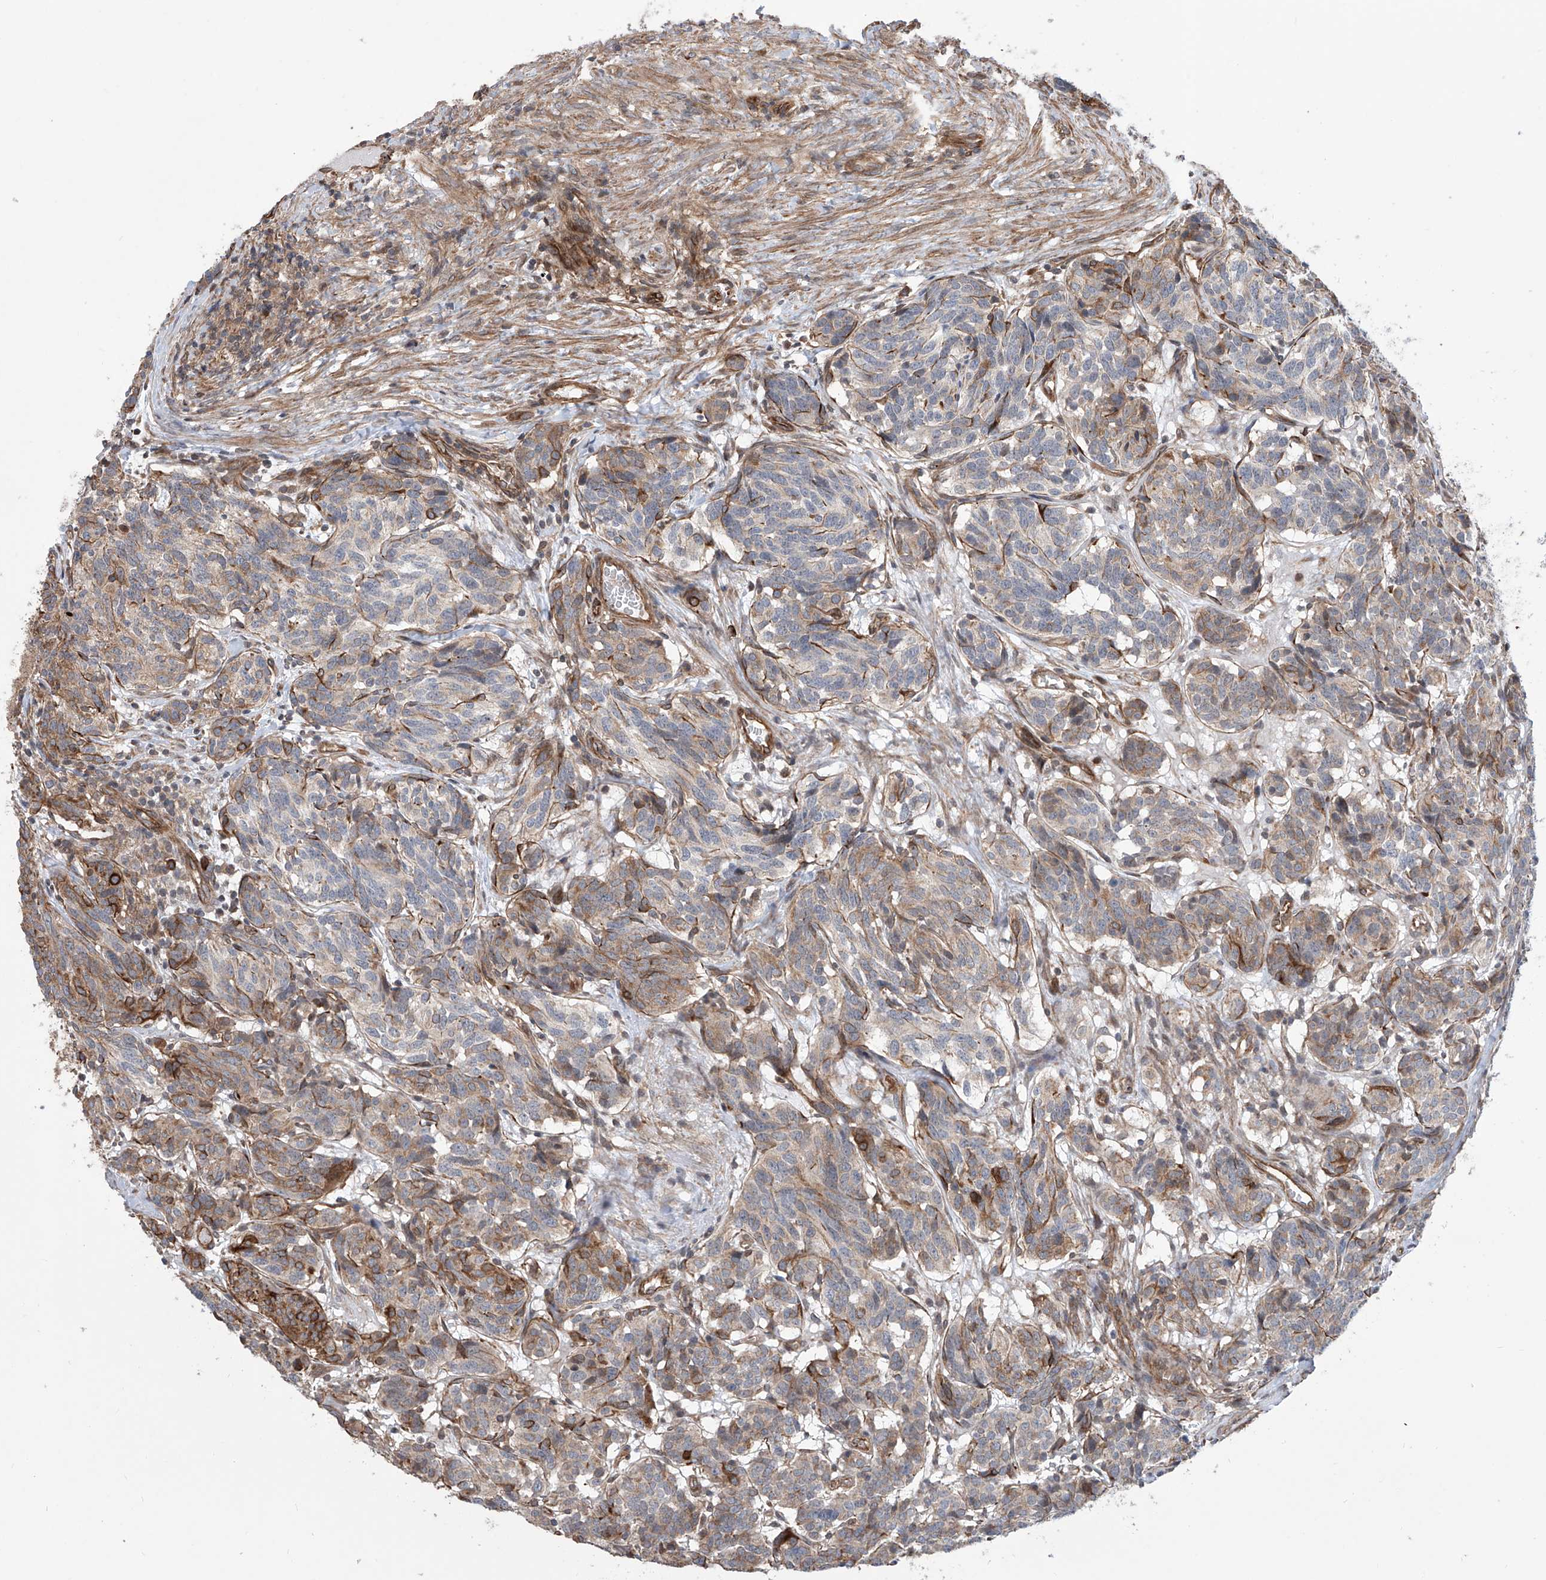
{"staining": {"intensity": "moderate", "quantity": "<25%", "location": "cytoplasmic/membranous"}, "tissue": "carcinoid", "cell_type": "Tumor cells", "image_type": "cancer", "snomed": [{"axis": "morphology", "description": "Carcinoid, malignant, NOS"}, {"axis": "topography", "description": "Lung"}], "caption": "A brown stain highlights moderate cytoplasmic/membranous positivity of a protein in human malignant carcinoid tumor cells. (DAB IHC with brightfield microscopy, high magnification).", "gene": "APAF1", "patient": {"sex": "female", "age": 46}}